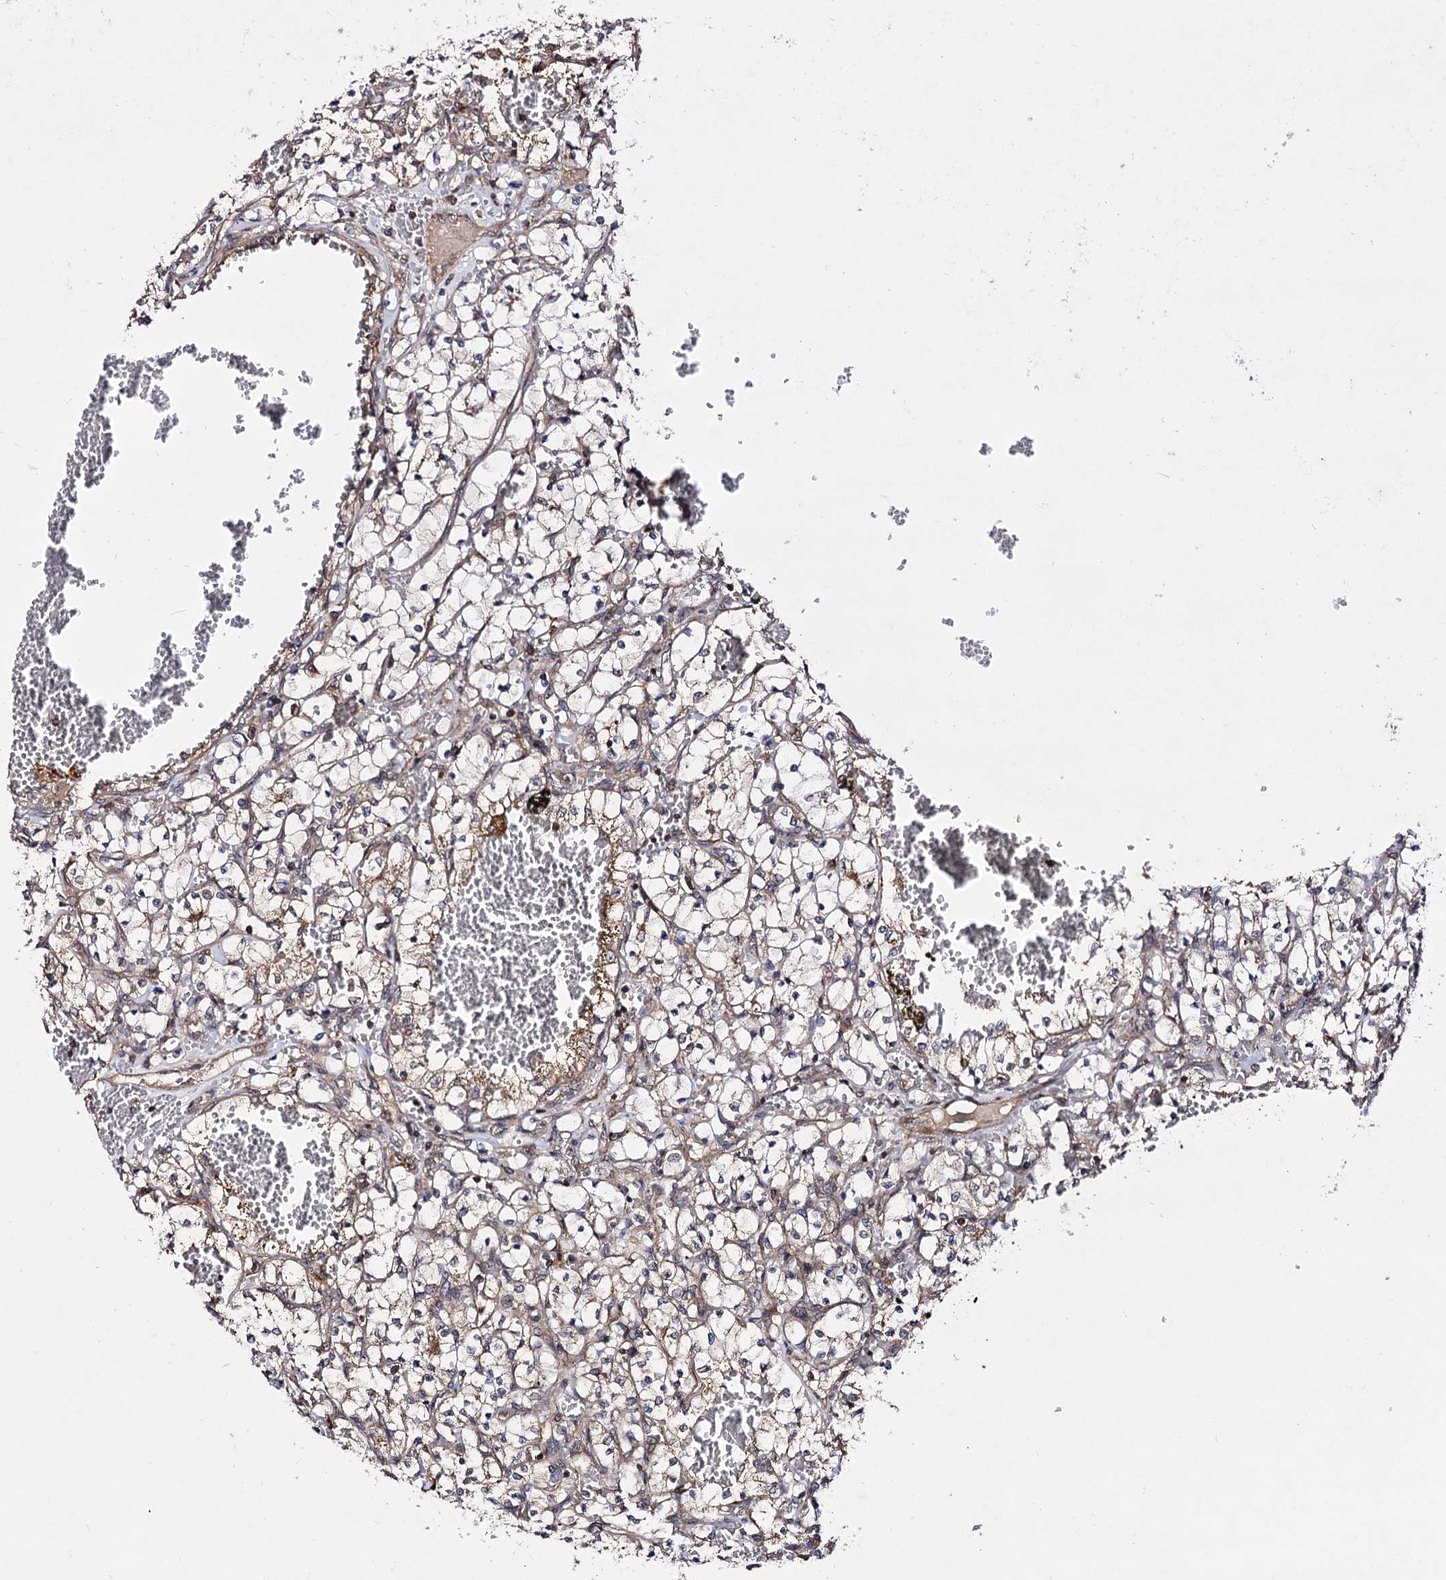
{"staining": {"intensity": "weak", "quantity": "<25%", "location": "cytoplasmic/membranous"}, "tissue": "renal cancer", "cell_type": "Tumor cells", "image_type": "cancer", "snomed": [{"axis": "morphology", "description": "Adenocarcinoma, NOS"}, {"axis": "topography", "description": "Kidney"}], "caption": "Renal adenocarcinoma was stained to show a protein in brown. There is no significant staining in tumor cells.", "gene": "KXD1", "patient": {"sex": "female", "age": 69}}